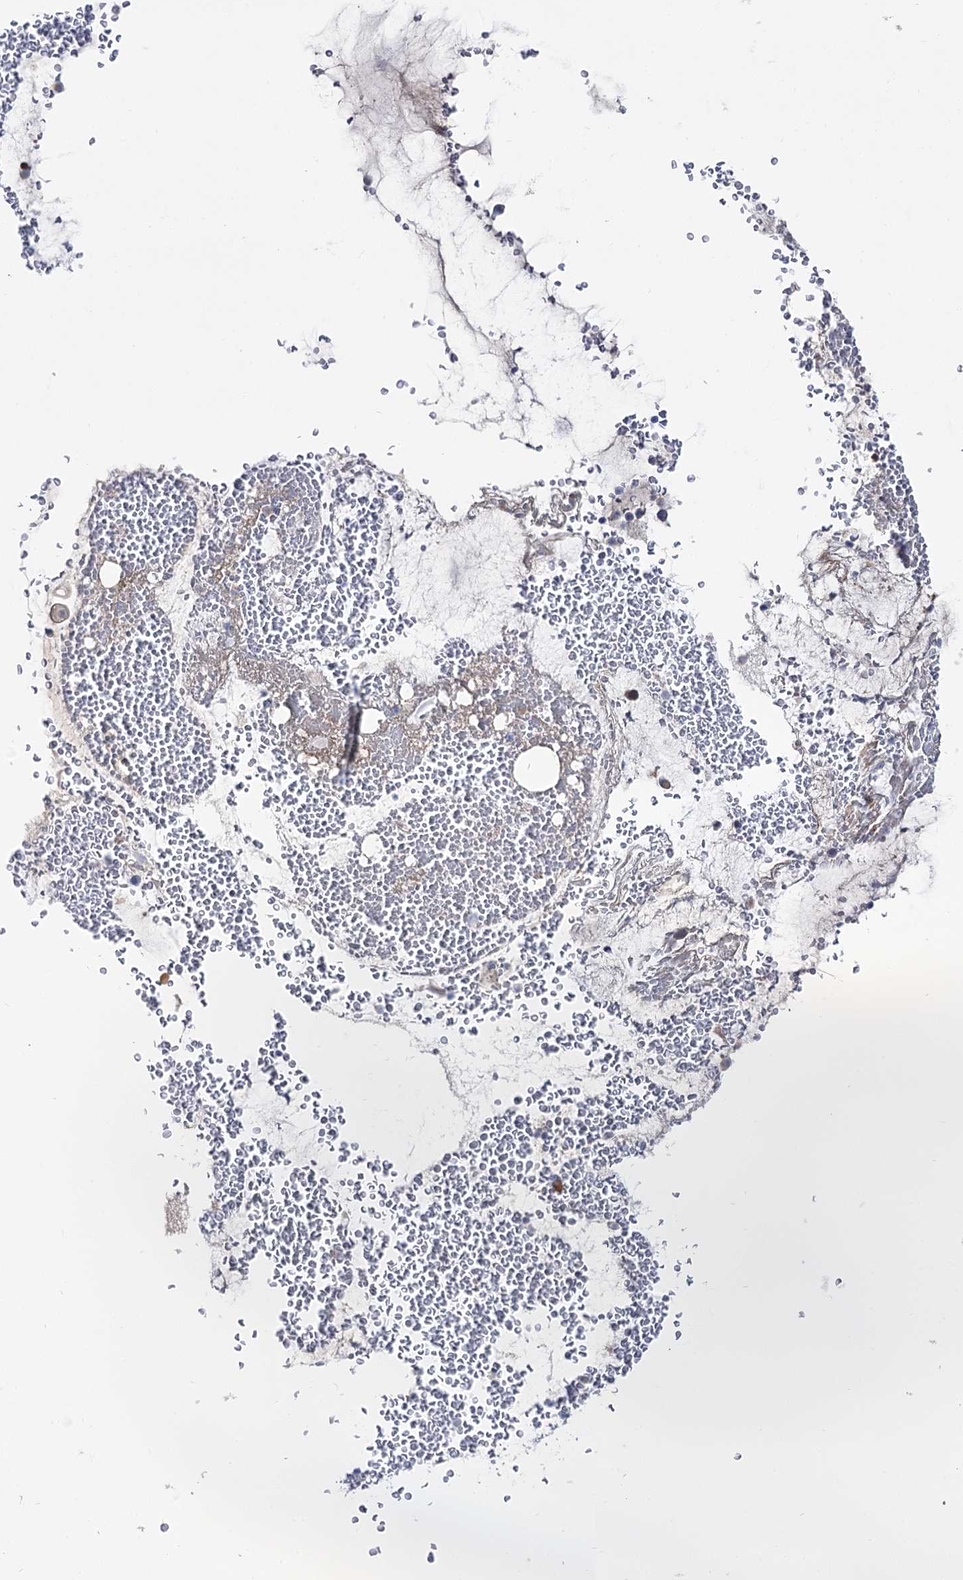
{"staining": {"intensity": "moderate", "quantity": "<25%", "location": "cytoplasmic/membranous"}, "tissue": "bronchus", "cell_type": "Respiratory epithelial cells", "image_type": "normal", "snomed": [{"axis": "morphology", "description": "Normal tissue, NOS"}, {"axis": "morphology", "description": "Squamous cell carcinoma, NOS"}, {"axis": "topography", "description": "Lymph node"}, {"axis": "topography", "description": "Bronchus"}, {"axis": "topography", "description": "Lung"}], "caption": "Protein staining of benign bronchus exhibits moderate cytoplasmic/membranous staining in about <25% of respiratory epithelial cells. Immunohistochemistry stains the protein in brown and the nuclei are stained blue.", "gene": "UGP2", "patient": {"sex": "male", "age": 66}}